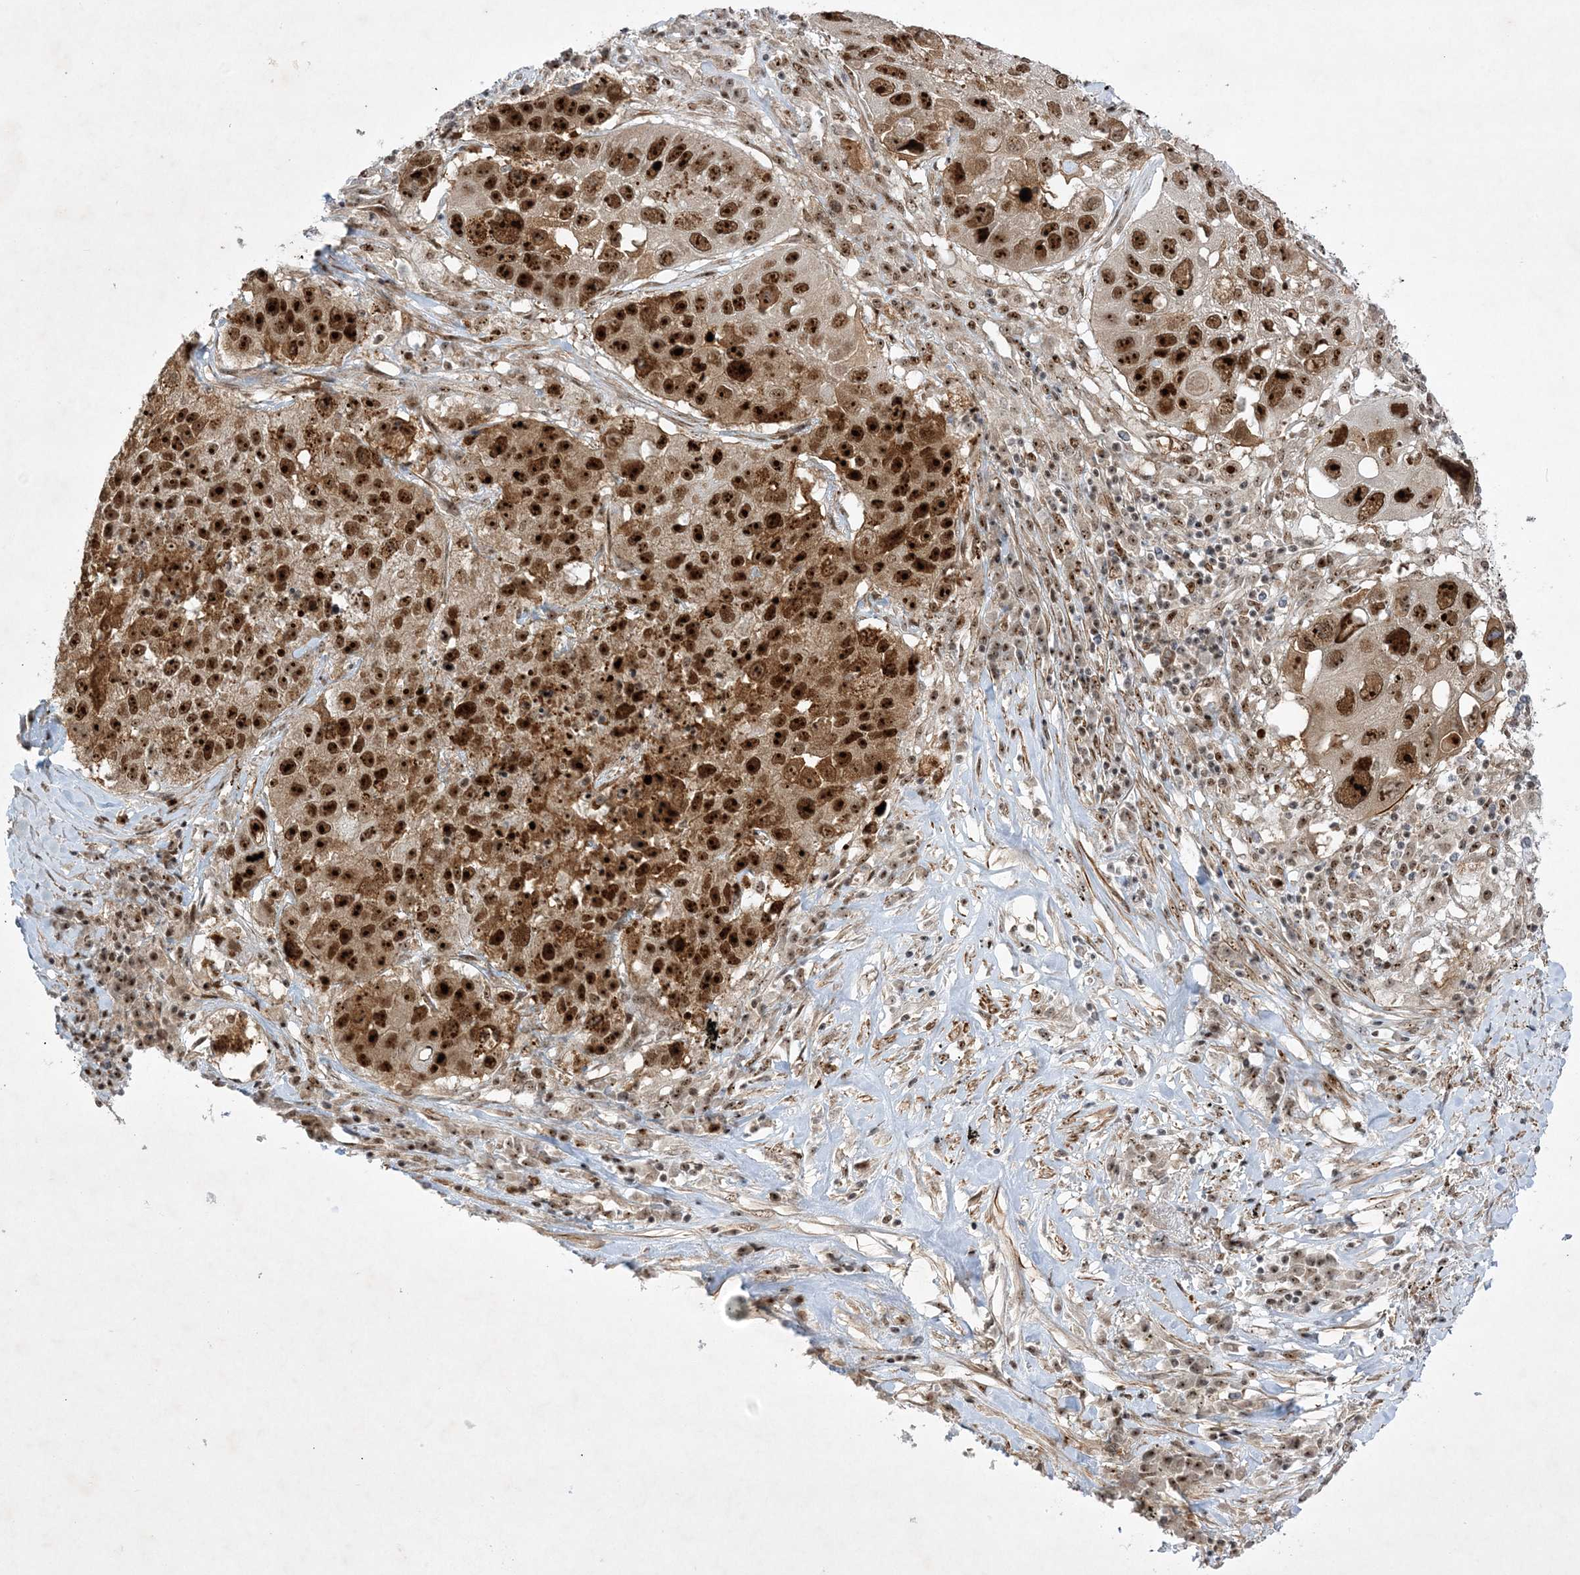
{"staining": {"intensity": "strong", "quantity": ">75%", "location": "cytoplasmic/membranous,nuclear"}, "tissue": "lung cancer", "cell_type": "Tumor cells", "image_type": "cancer", "snomed": [{"axis": "morphology", "description": "Squamous cell carcinoma, NOS"}, {"axis": "topography", "description": "Lung"}], "caption": "Tumor cells show high levels of strong cytoplasmic/membranous and nuclear expression in approximately >75% of cells in lung squamous cell carcinoma. (brown staining indicates protein expression, while blue staining denotes nuclei).", "gene": "NPM3", "patient": {"sex": "male", "age": 61}}